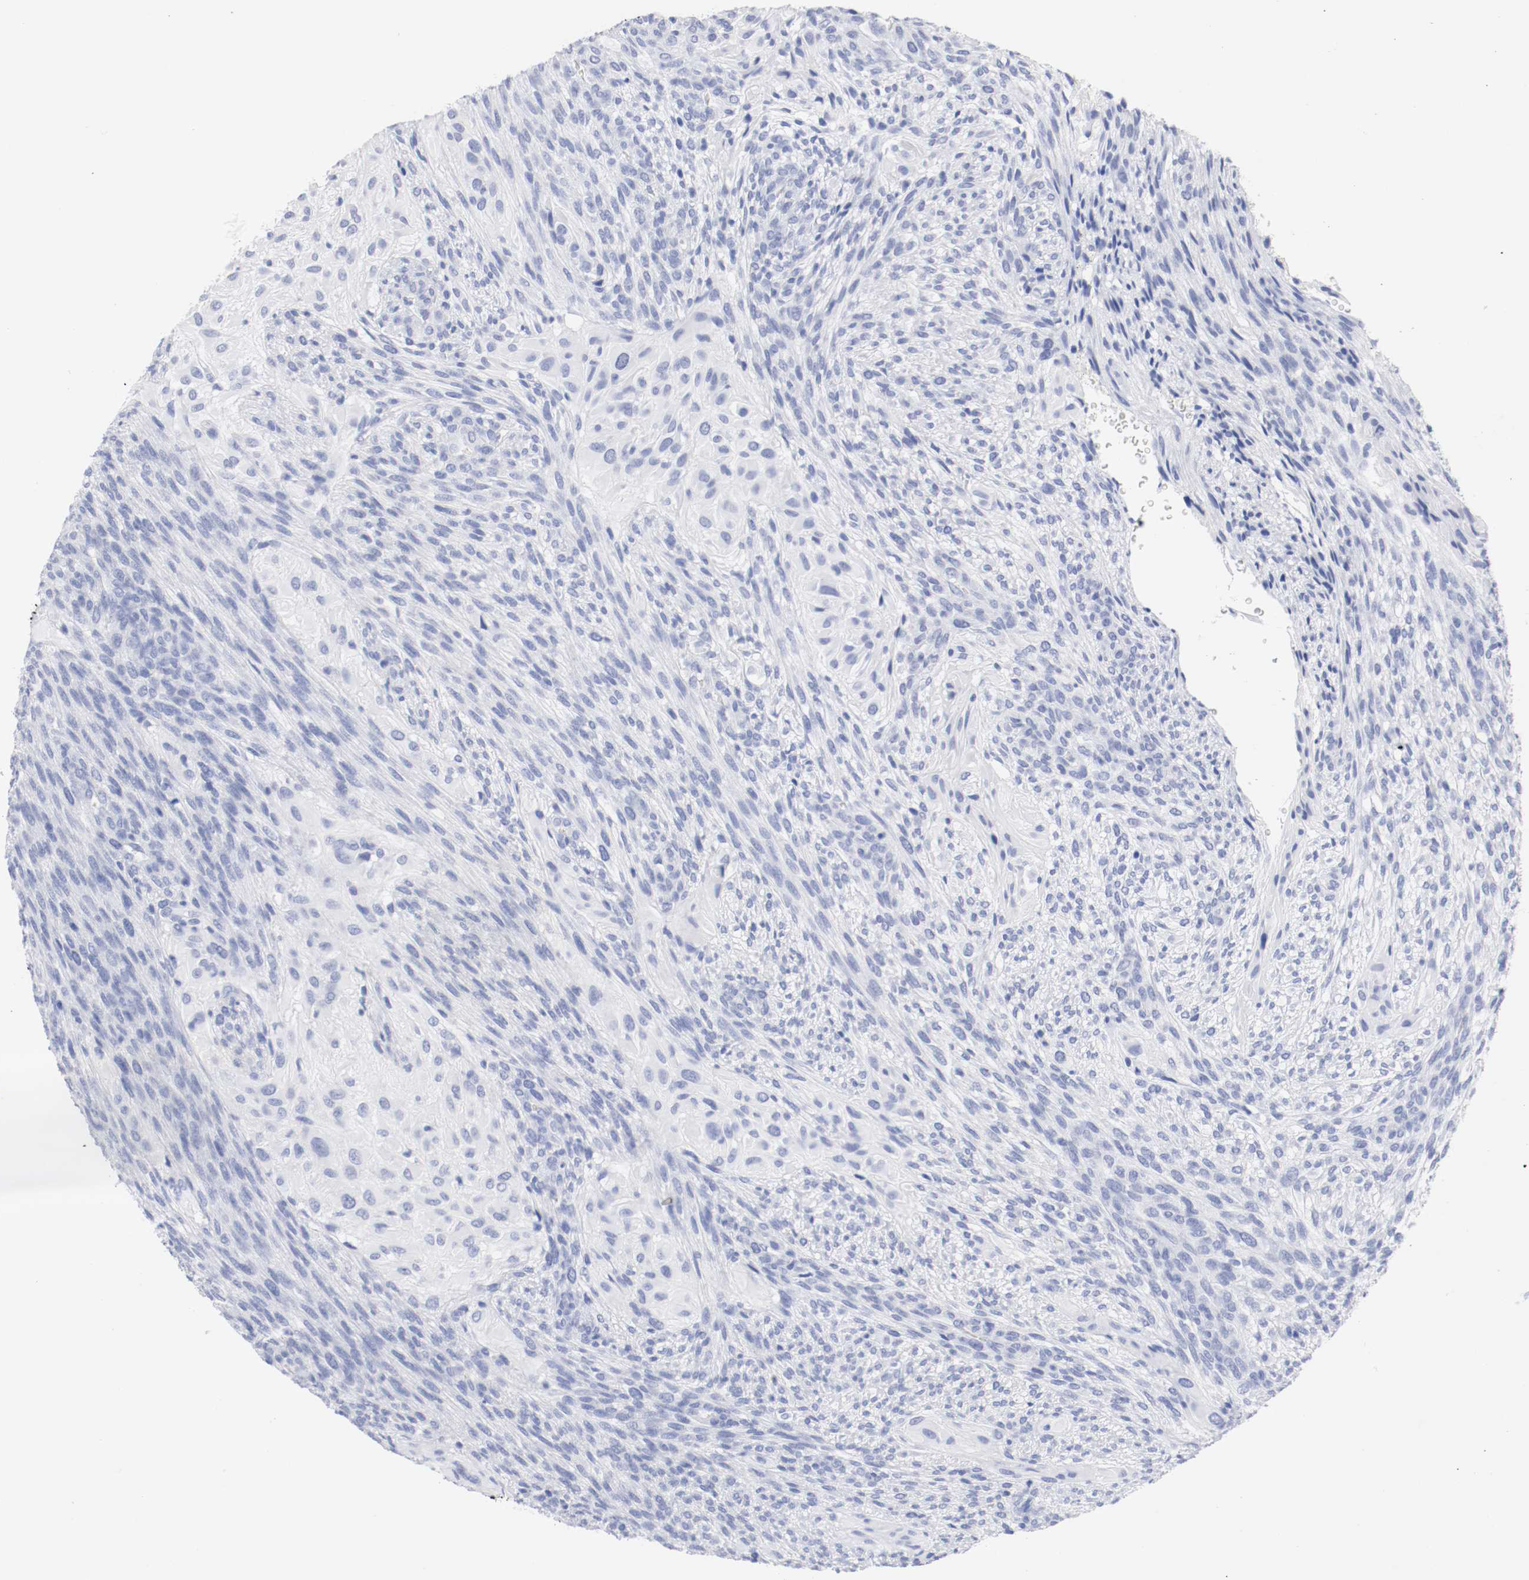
{"staining": {"intensity": "negative", "quantity": "none", "location": "none"}, "tissue": "glioma", "cell_type": "Tumor cells", "image_type": "cancer", "snomed": [{"axis": "morphology", "description": "Glioma, malignant, High grade"}, {"axis": "topography", "description": "Cerebral cortex"}], "caption": "The photomicrograph shows no staining of tumor cells in malignant high-grade glioma.", "gene": "GAD1", "patient": {"sex": "female", "age": 55}}